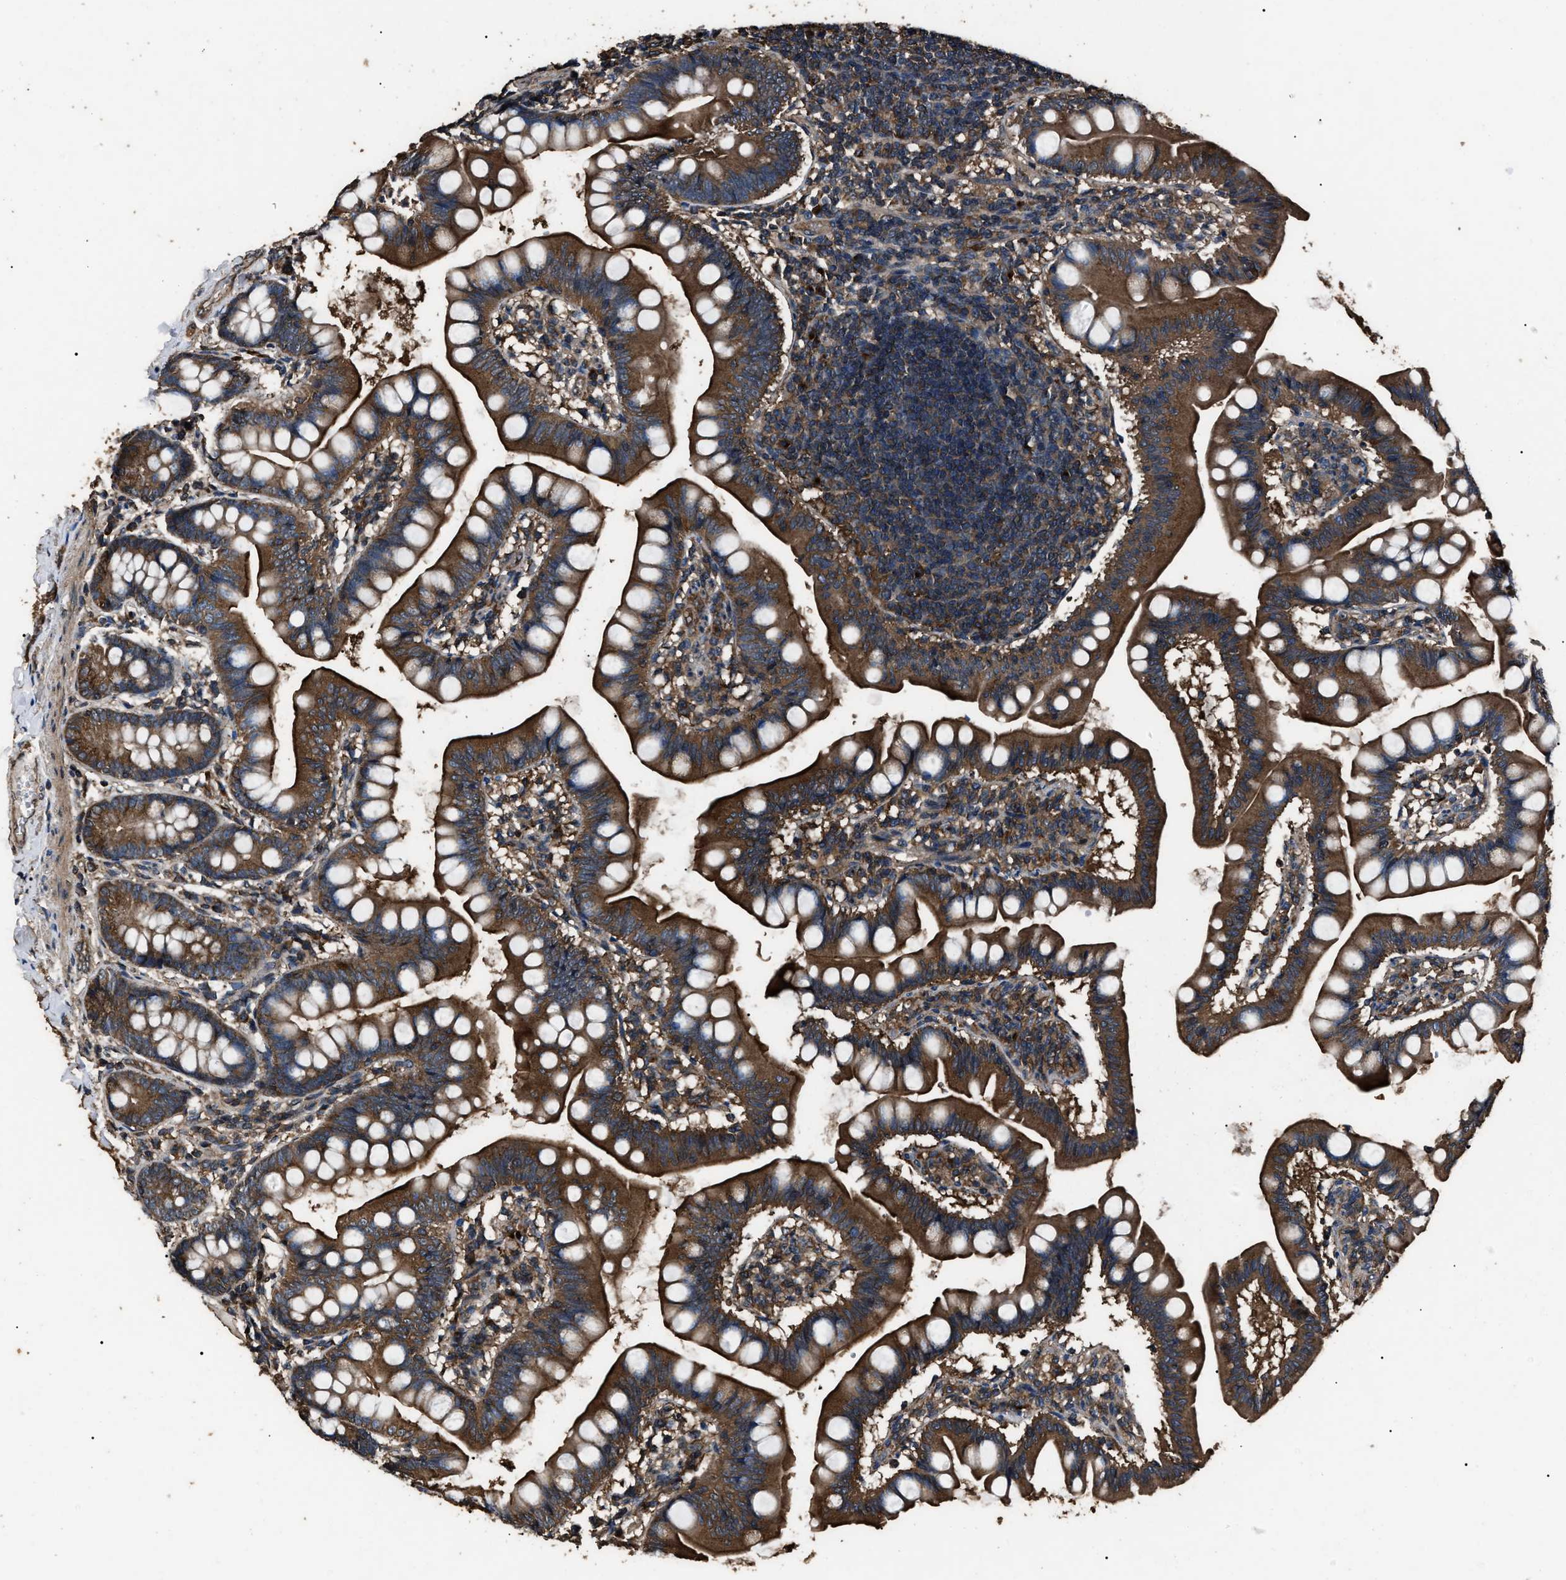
{"staining": {"intensity": "strong", "quantity": ">75%", "location": "cytoplasmic/membranous"}, "tissue": "small intestine", "cell_type": "Glandular cells", "image_type": "normal", "snomed": [{"axis": "morphology", "description": "Normal tissue, NOS"}, {"axis": "topography", "description": "Small intestine"}], "caption": "This histopathology image demonstrates normal small intestine stained with immunohistochemistry (IHC) to label a protein in brown. The cytoplasmic/membranous of glandular cells show strong positivity for the protein. Nuclei are counter-stained blue.", "gene": "RNF216", "patient": {"sex": "male", "age": 7}}